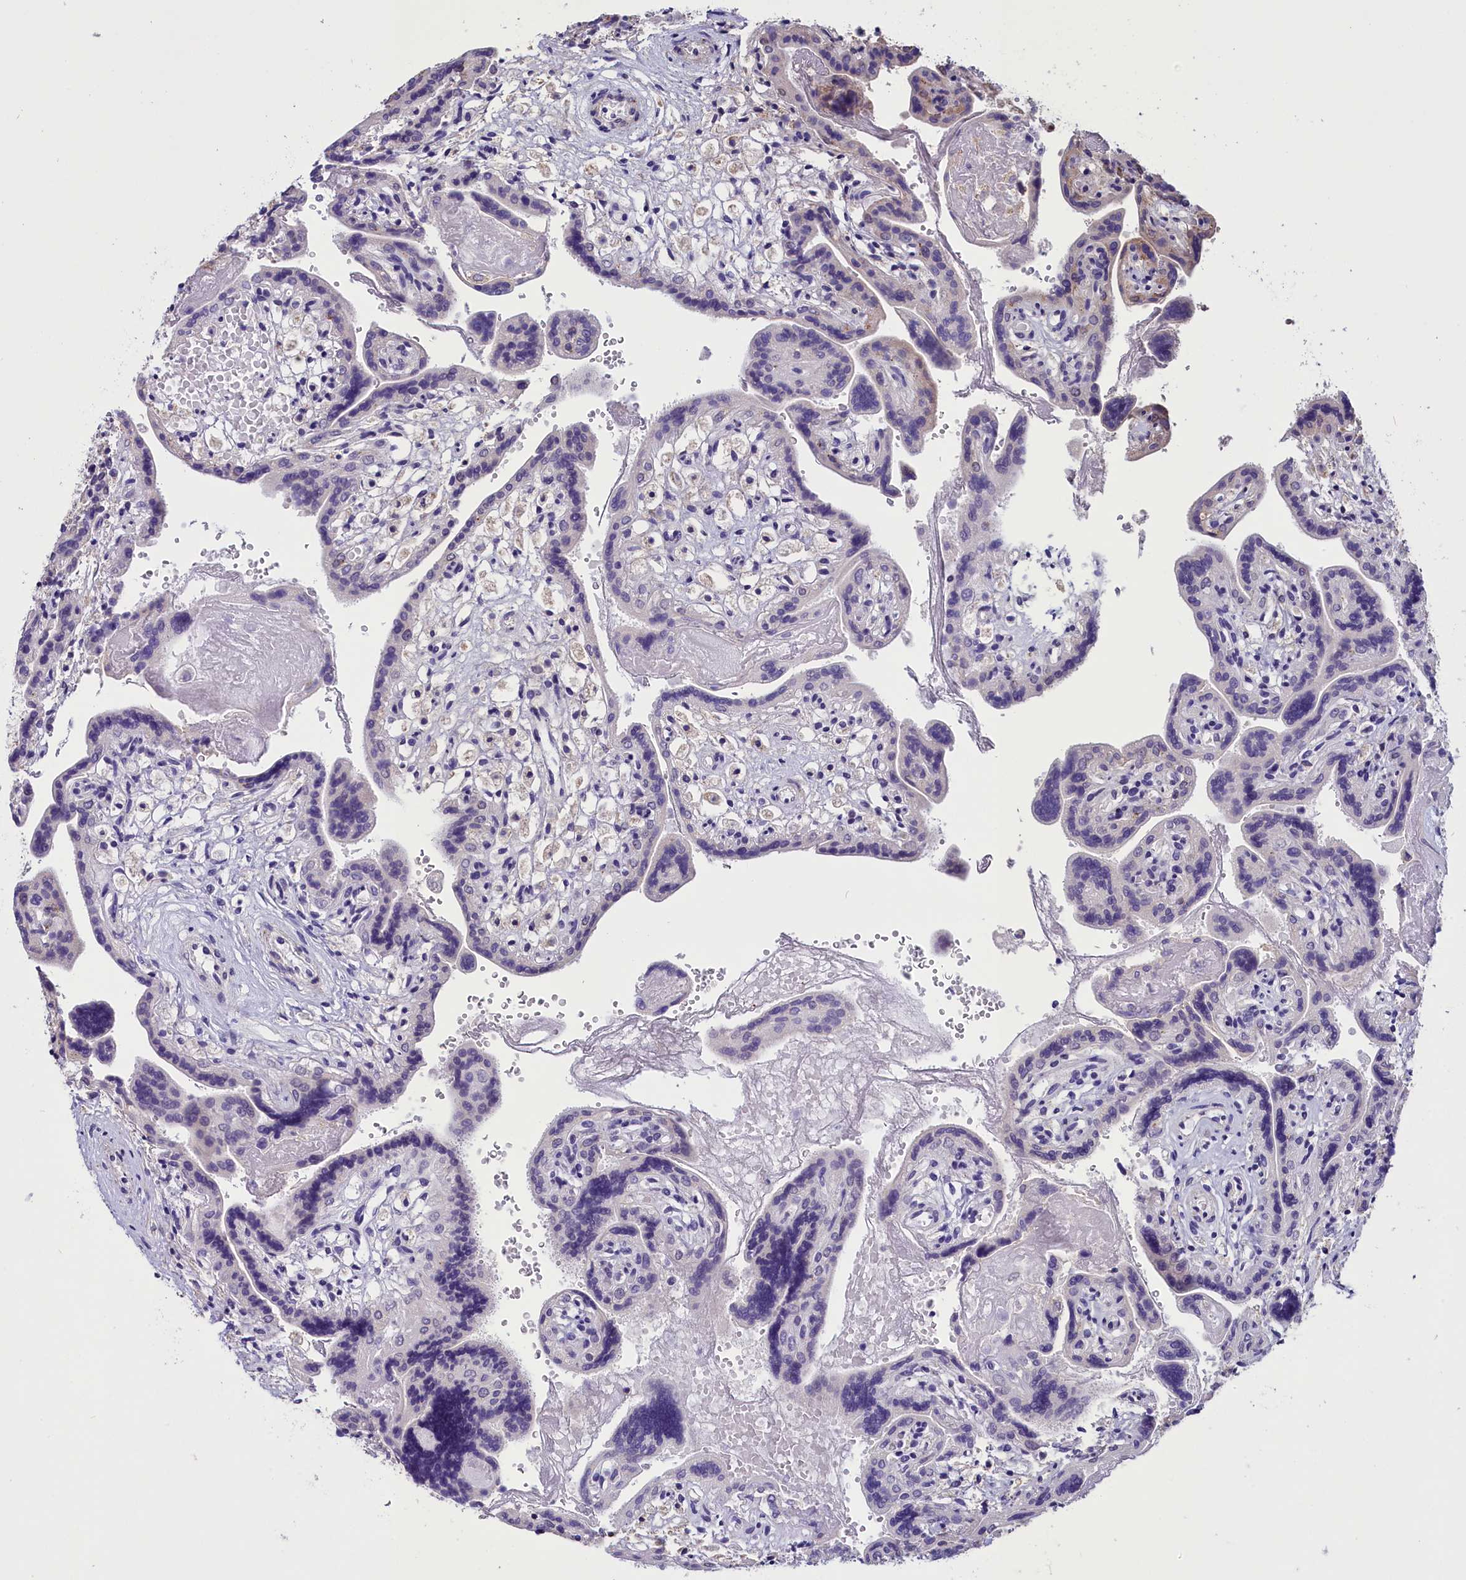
{"staining": {"intensity": "moderate", "quantity": "25%-75%", "location": "cytoplasmic/membranous"}, "tissue": "placenta", "cell_type": "Trophoblastic cells", "image_type": "normal", "snomed": [{"axis": "morphology", "description": "Normal tissue, NOS"}, {"axis": "topography", "description": "Placenta"}], "caption": "Immunohistochemical staining of benign placenta shows medium levels of moderate cytoplasmic/membranous positivity in approximately 25%-75% of trophoblastic cells. (Brightfield microscopy of DAB IHC at high magnification).", "gene": "SCD5", "patient": {"sex": "female", "age": 37}}